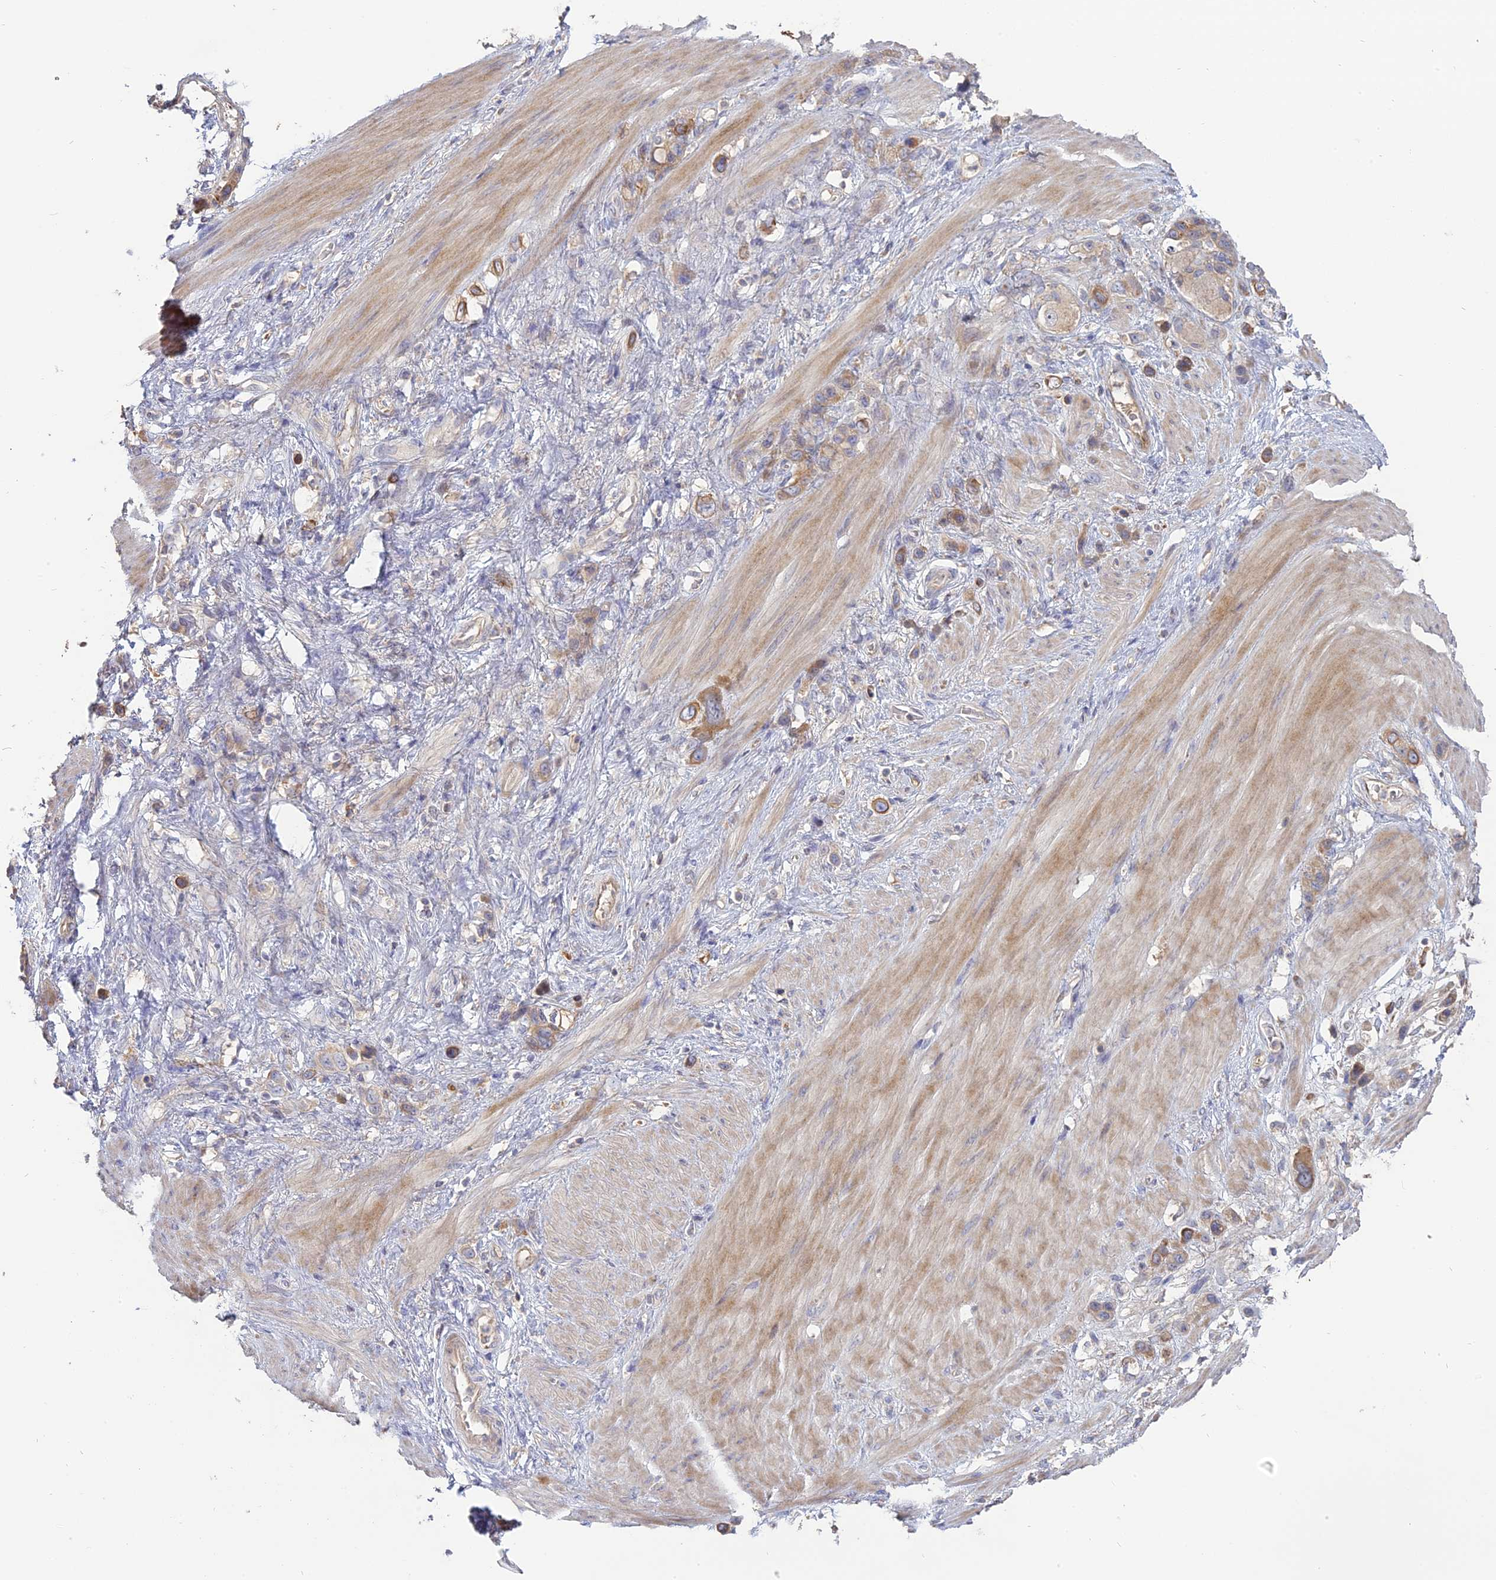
{"staining": {"intensity": "moderate", "quantity": ">75%", "location": "cytoplasmic/membranous"}, "tissue": "stomach cancer", "cell_type": "Tumor cells", "image_type": "cancer", "snomed": [{"axis": "morphology", "description": "Adenocarcinoma, NOS"}, {"axis": "morphology", "description": "Adenocarcinoma, High grade"}, {"axis": "topography", "description": "Stomach, upper"}, {"axis": "topography", "description": "Stomach, lower"}], "caption": "Human stomach adenocarcinoma stained with a protein marker exhibits moderate staining in tumor cells.", "gene": "SFT2D2", "patient": {"sex": "female", "age": 65}}